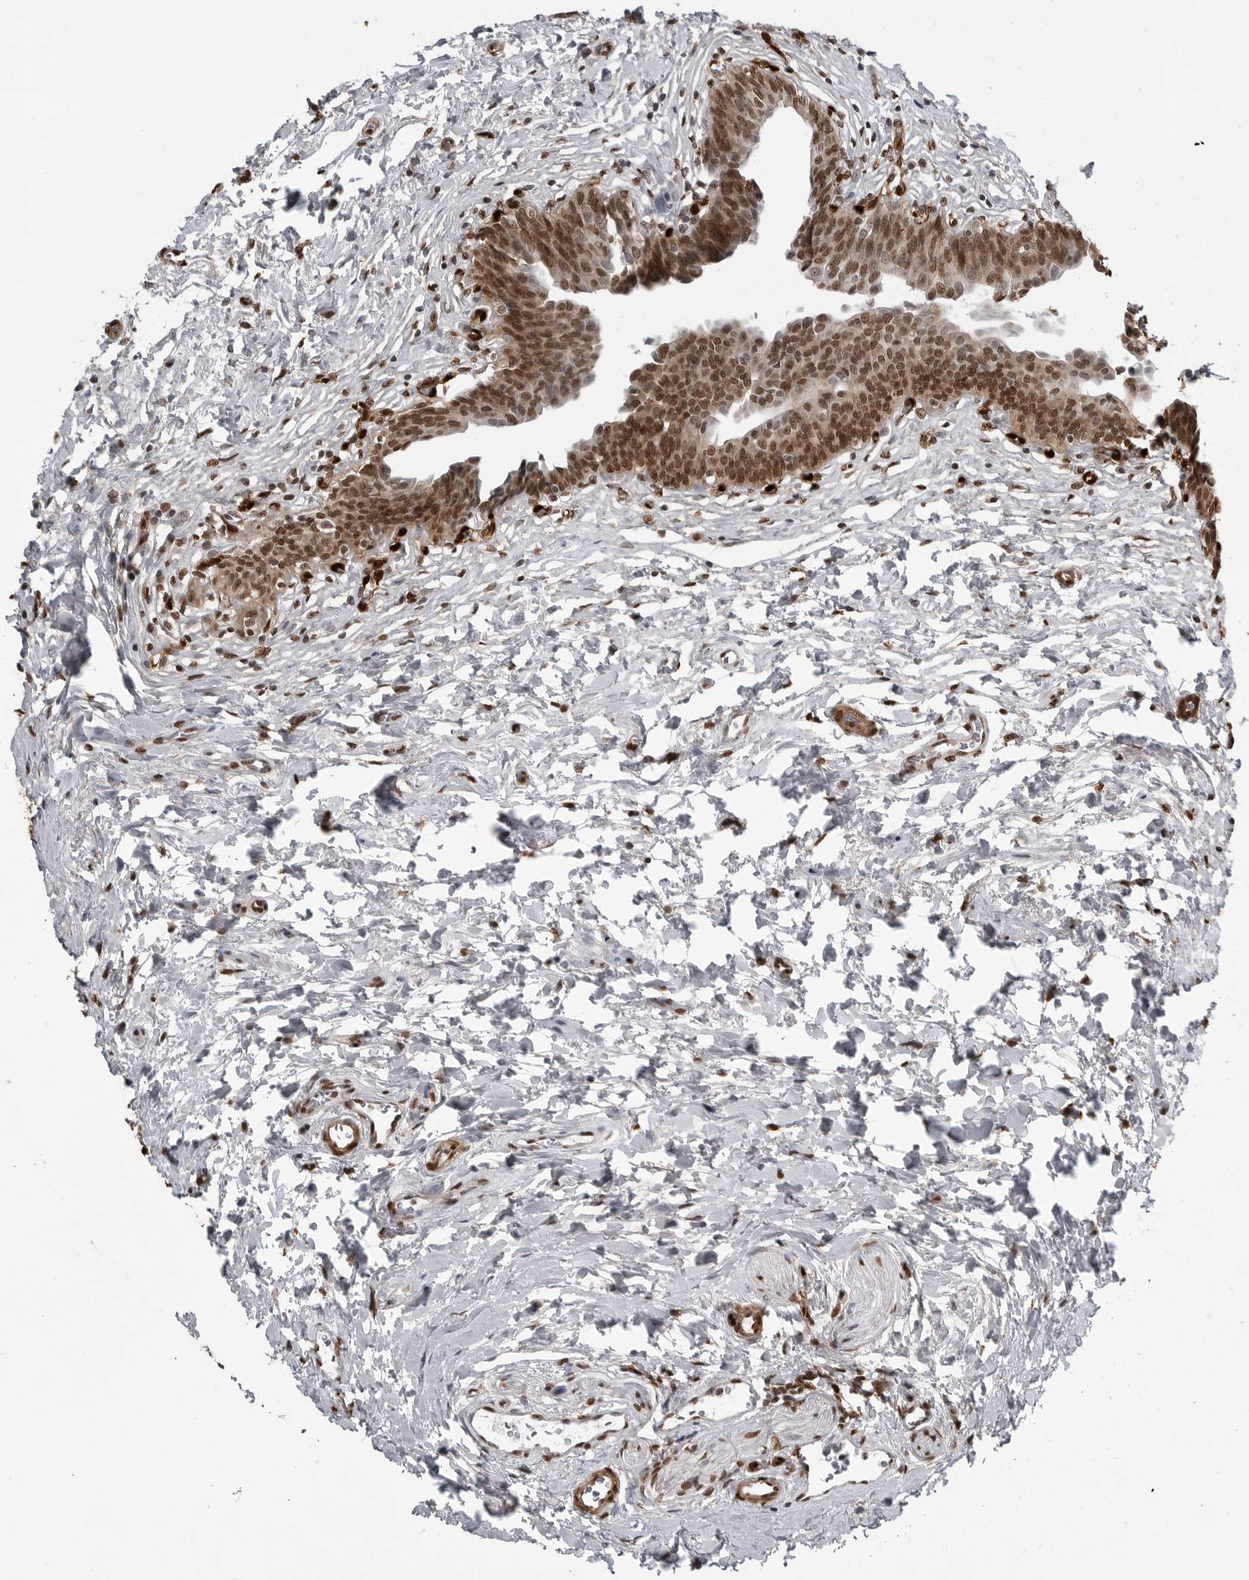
{"staining": {"intensity": "moderate", "quantity": ">75%", "location": "cytoplasmic/membranous,nuclear"}, "tissue": "urinary bladder", "cell_type": "Urothelial cells", "image_type": "normal", "snomed": [{"axis": "morphology", "description": "Normal tissue, NOS"}, {"axis": "topography", "description": "Urinary bladder"}], "caption": "DAB immunohistochemical staining of unremarkable urinary bladder displays moderate cytoplasmic/membranous,nuclear protein positivity in approximately >75% of urothelial cells.", "gene": "SMAD2", "patient": {"sex": "male", "age": 83}}